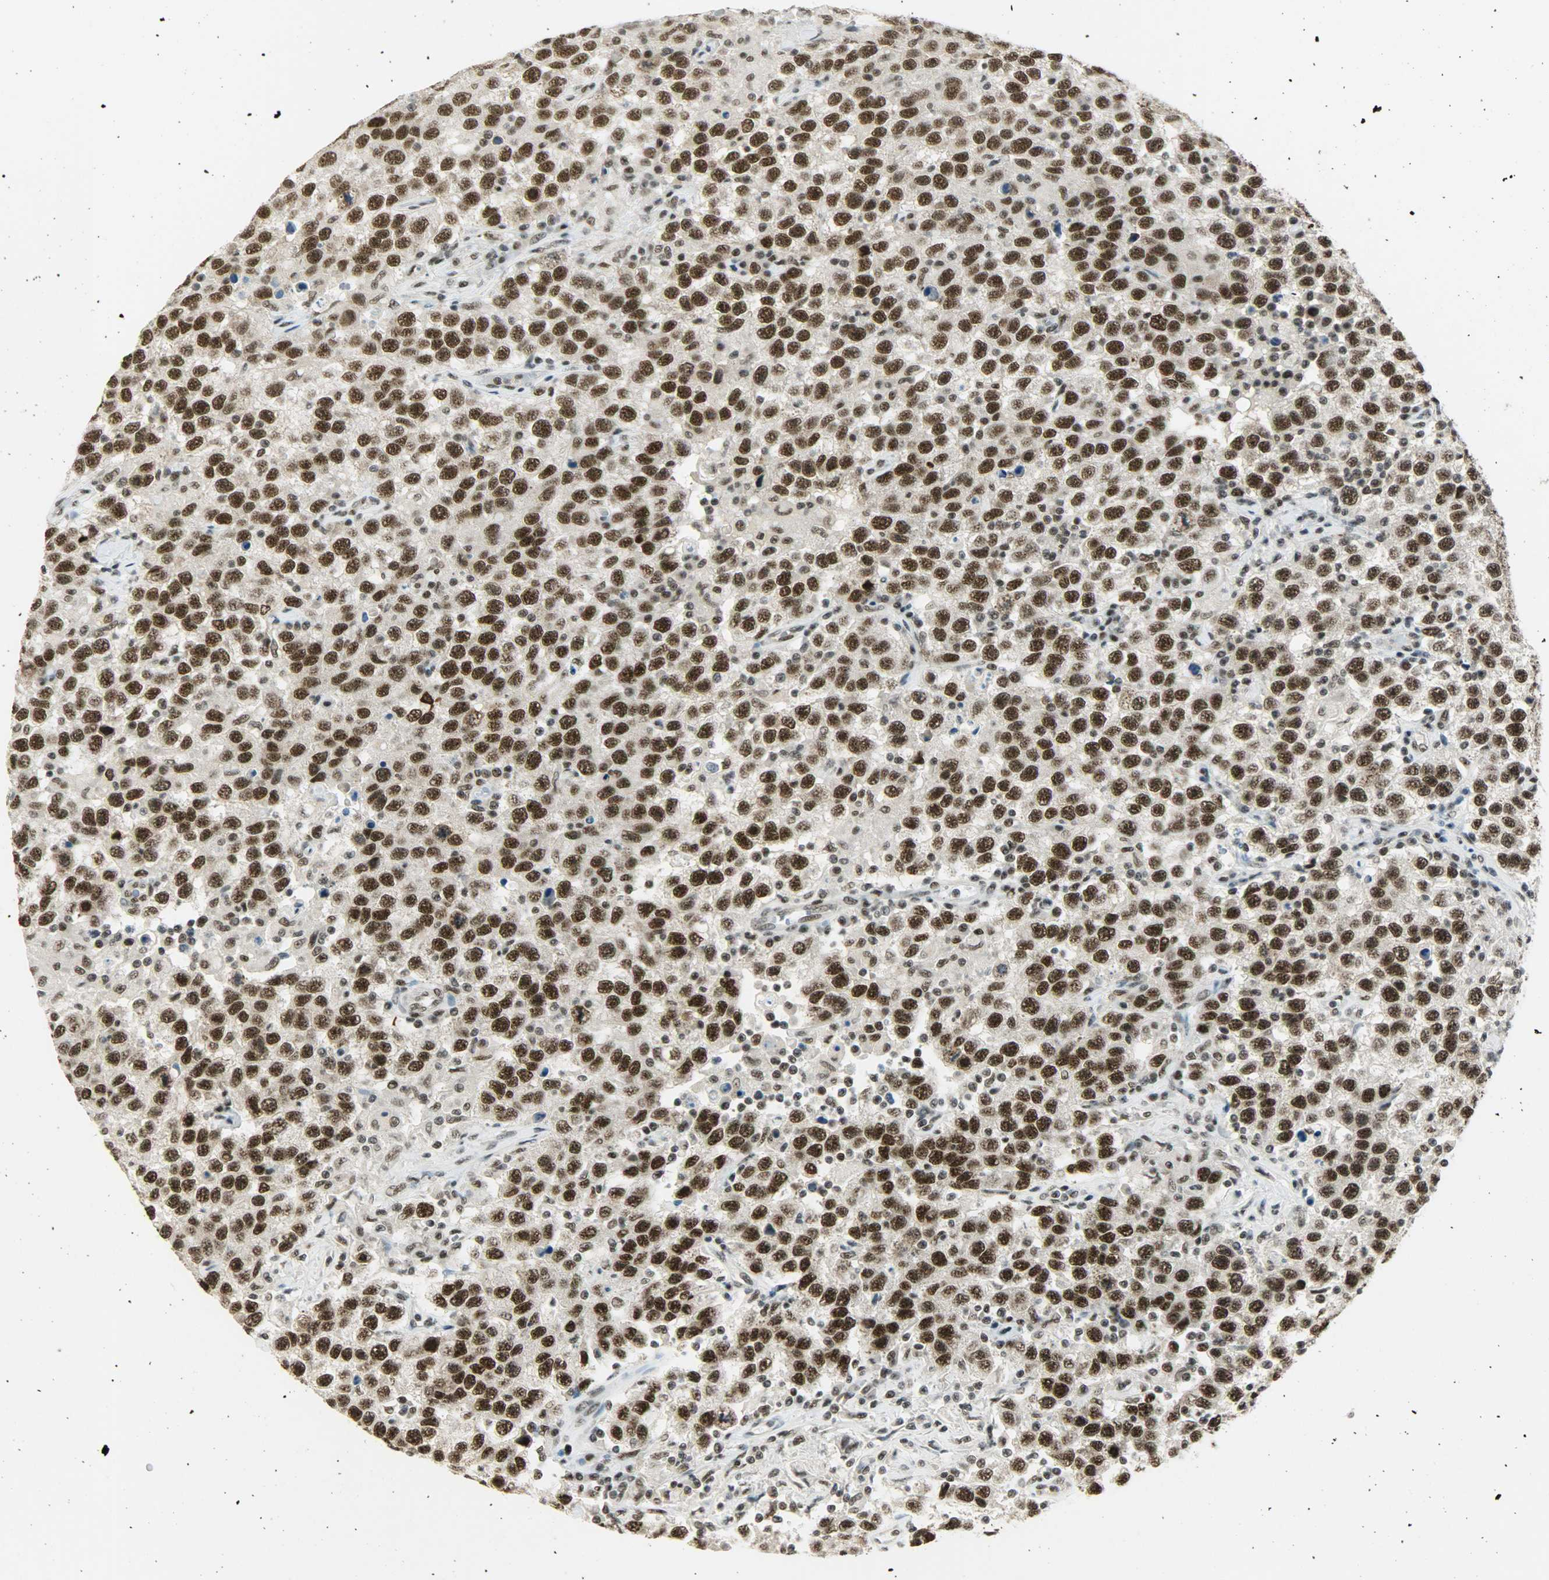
{"staining": {"intensity": "strong", "quantity": ">75%", "location": "nuclear"}, "tissue": "testis cancer", "cell_type": "Tumor cells", "image_type": "cancer", "snomed": [{"axis": "morphology", "description": "Seminoma, NOS"}, {"axis": "topography", "description": "Testis"}], "caption": "Immunohistochemical staining of testis cancer (seminoma) exhibits high levels of strong nuclear protein positivity in about >75% of tumor cells.", "gene": "SUGP1", "patient": {"sex": "male", "age": 41}}